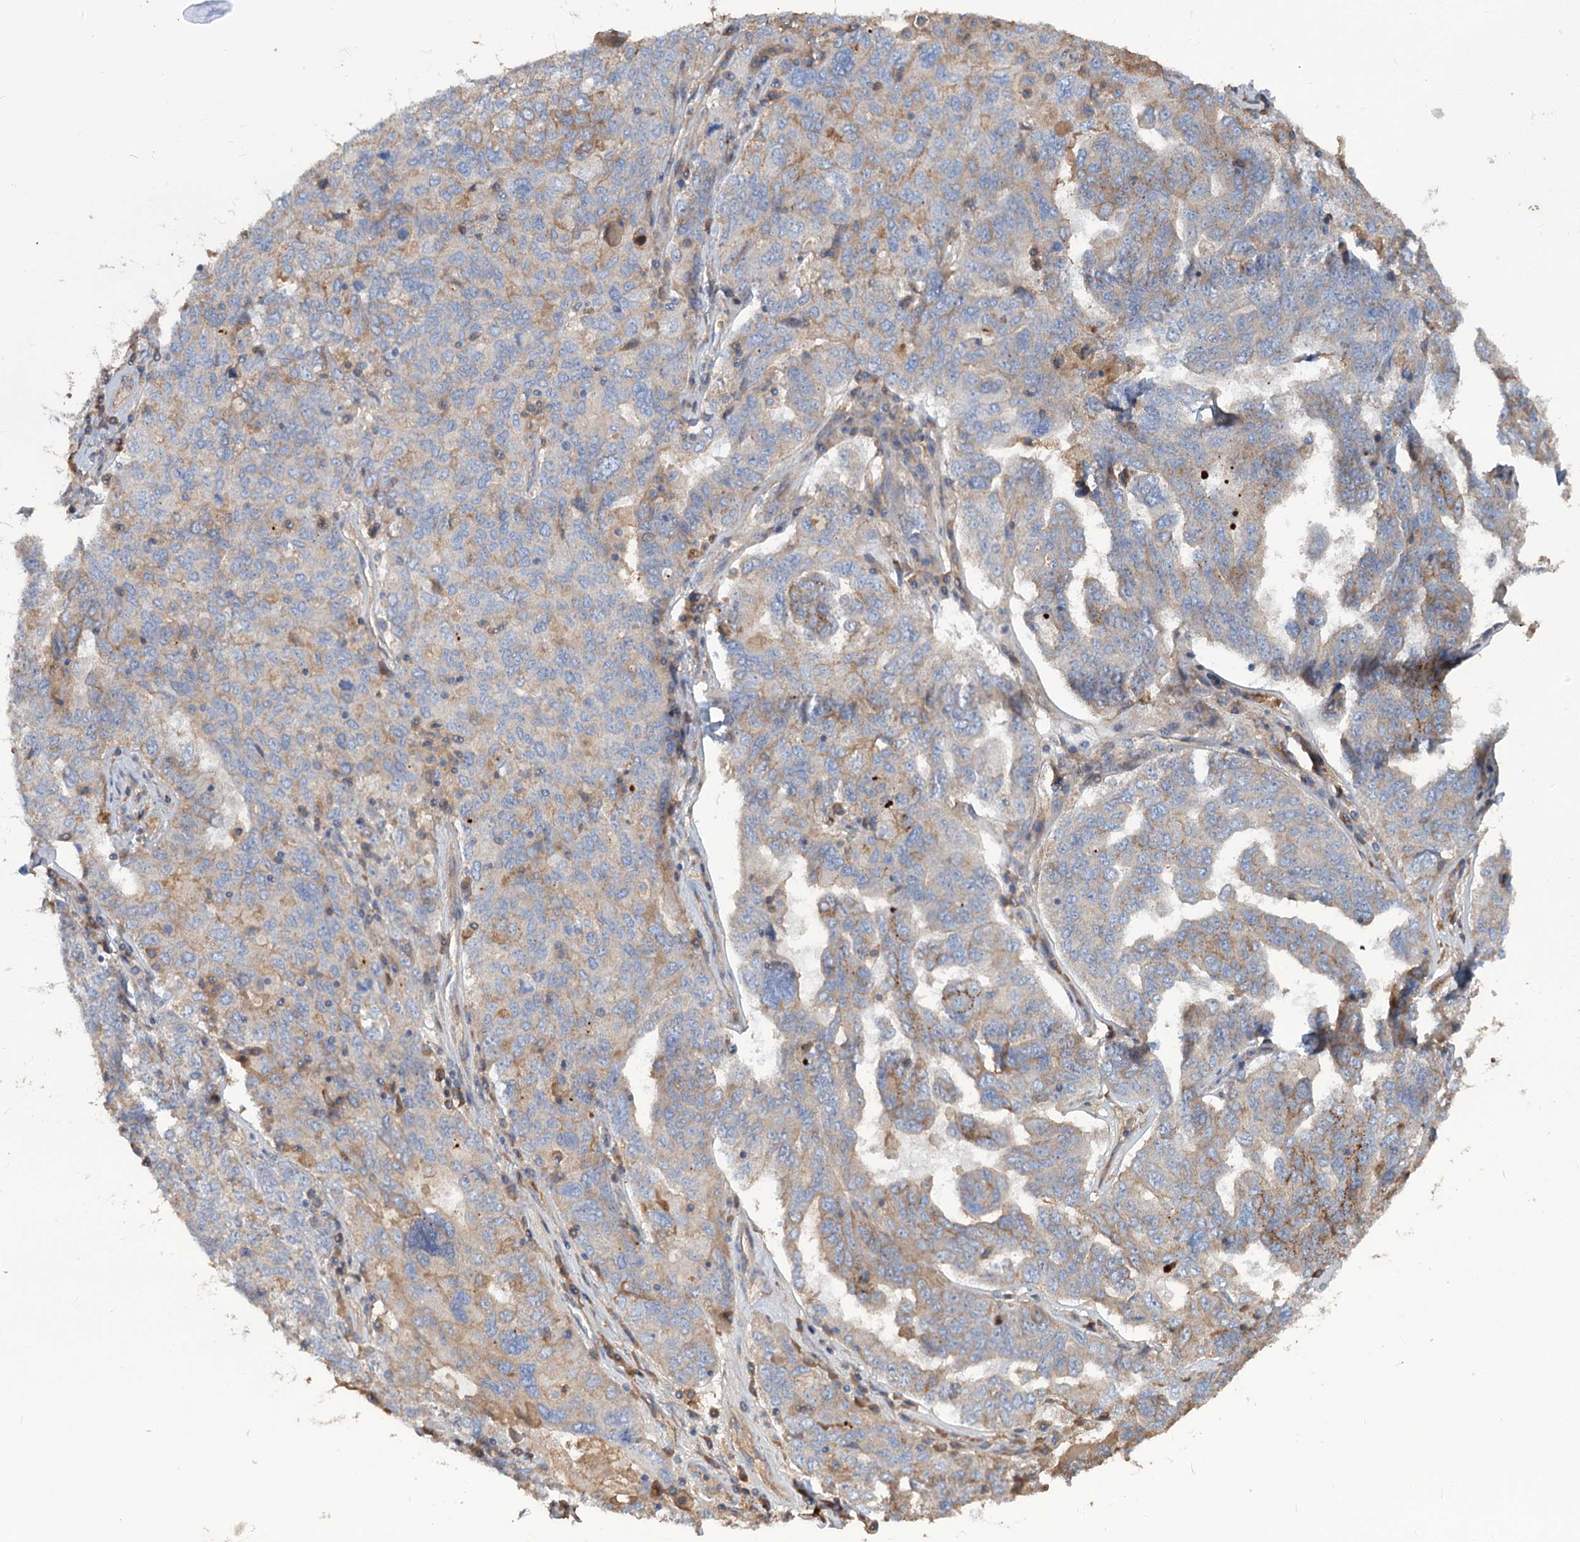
{"staining": {"intensity": "negative", "quantity": "none", "location": "none"}, "tissue": "ovarian cancer", "cell_type": "Tumor cells", "image_type": "cancer", "snomed": [{"axis": "morphology", "description": "Carcinoma, endometroid"}, {"axis": "topography", "description": "Ovary"}], "caption": "IHC image of neoplastic tissue: ovarian endometroid carcinoma stained with DAB demonstrates no significant protein positivity in tumor cells.", "gene": "URAD", "patient": {"sex": "female", "age": 62}}